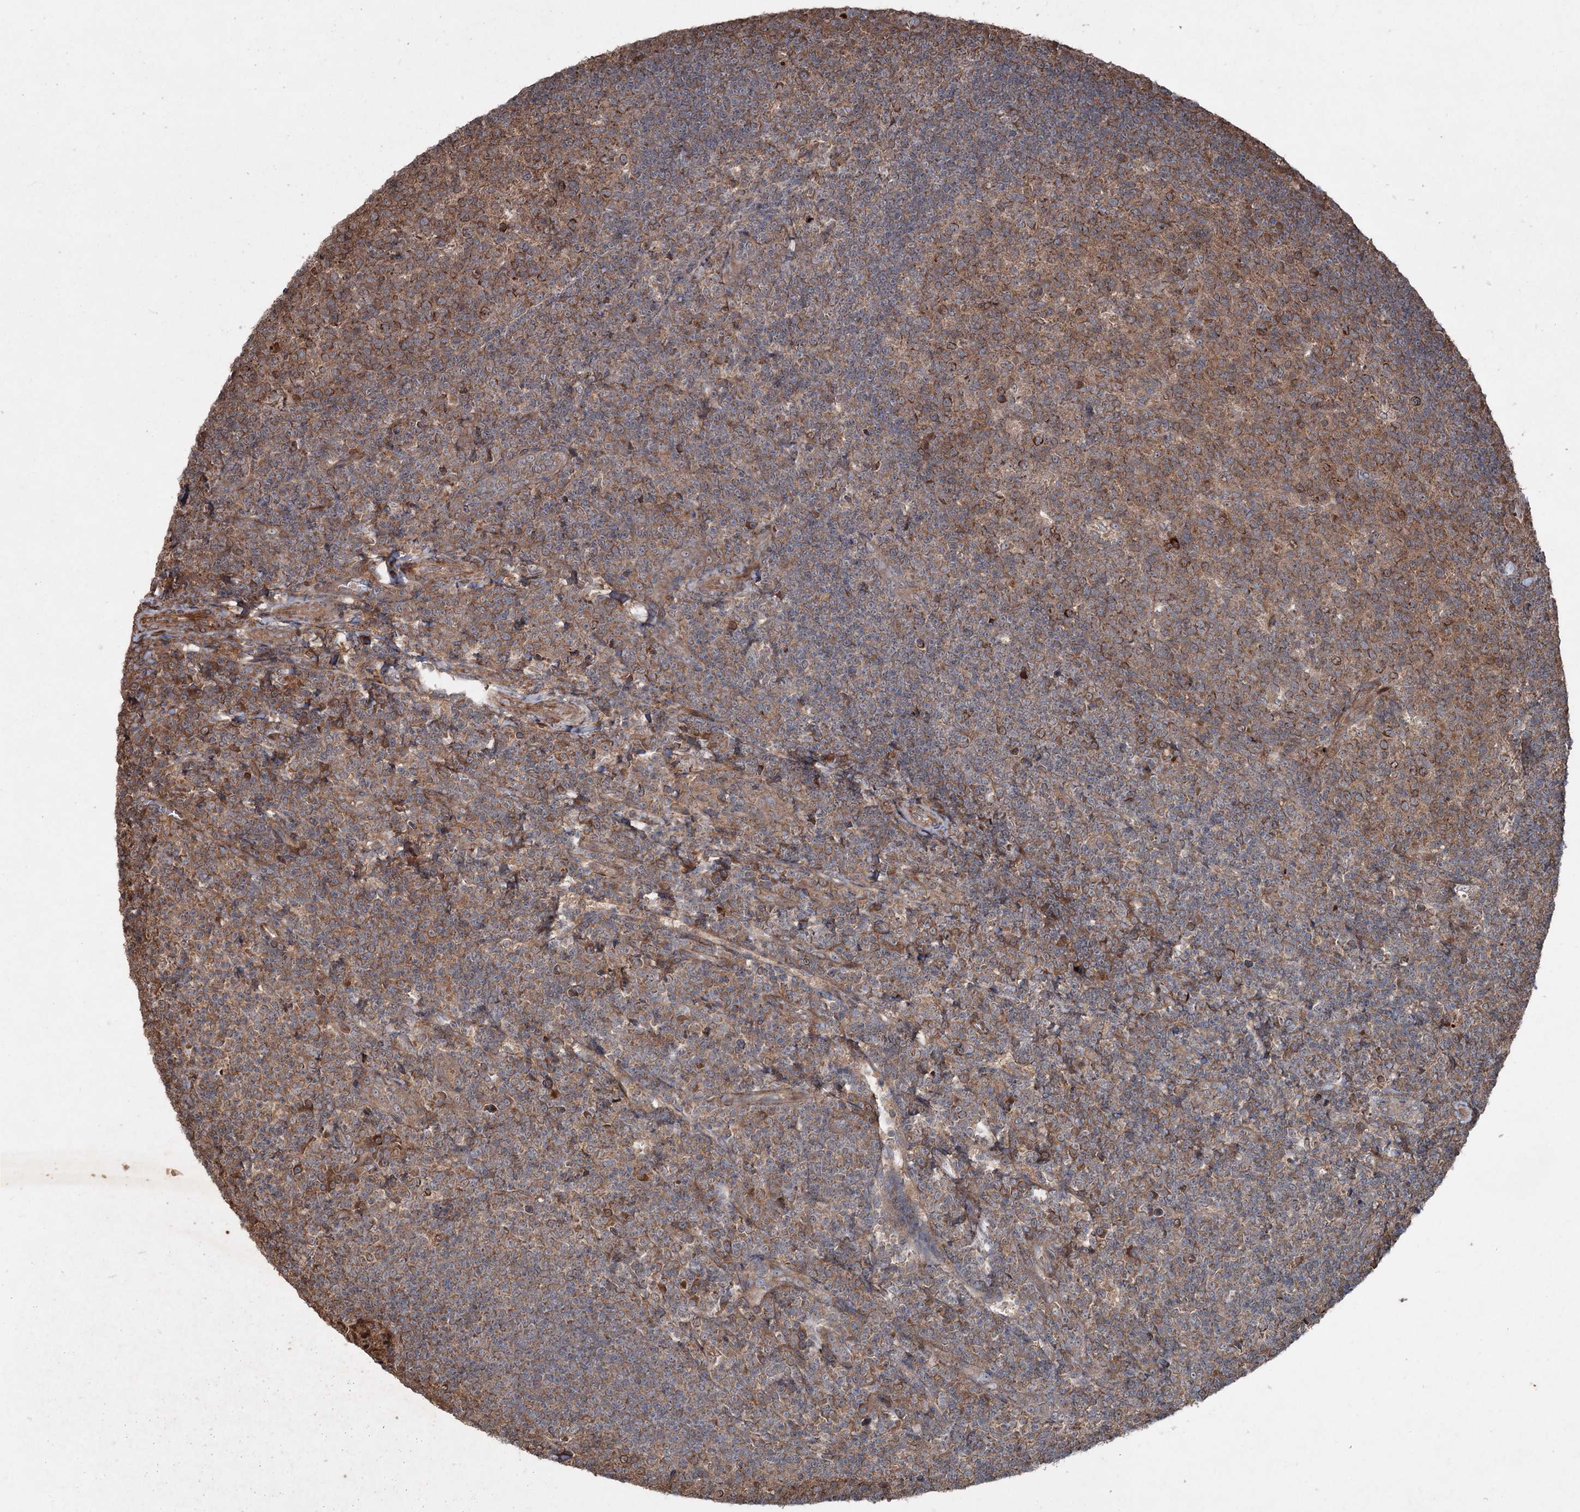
{"staining": {"intensity": "moderate", "quantity": ">75%", "location": "cytoplasmic/membranous"}, "tissue": "tonsil", "cell_type": "Germinal center cells", "image_type": "normal", "snomed": [{"axis": "morphology", "description": "Normal tissue, NOS"}, {"axis": "topography", "description": "Tonsil"}], "caption": "IHC of normal tonsil displays medium levels of moderate cytoplasmic/membranous expression in approximately >75% of germinal center cells.", "gene": "ALAS1", "patient": {"sex": "female", "age": 10}}